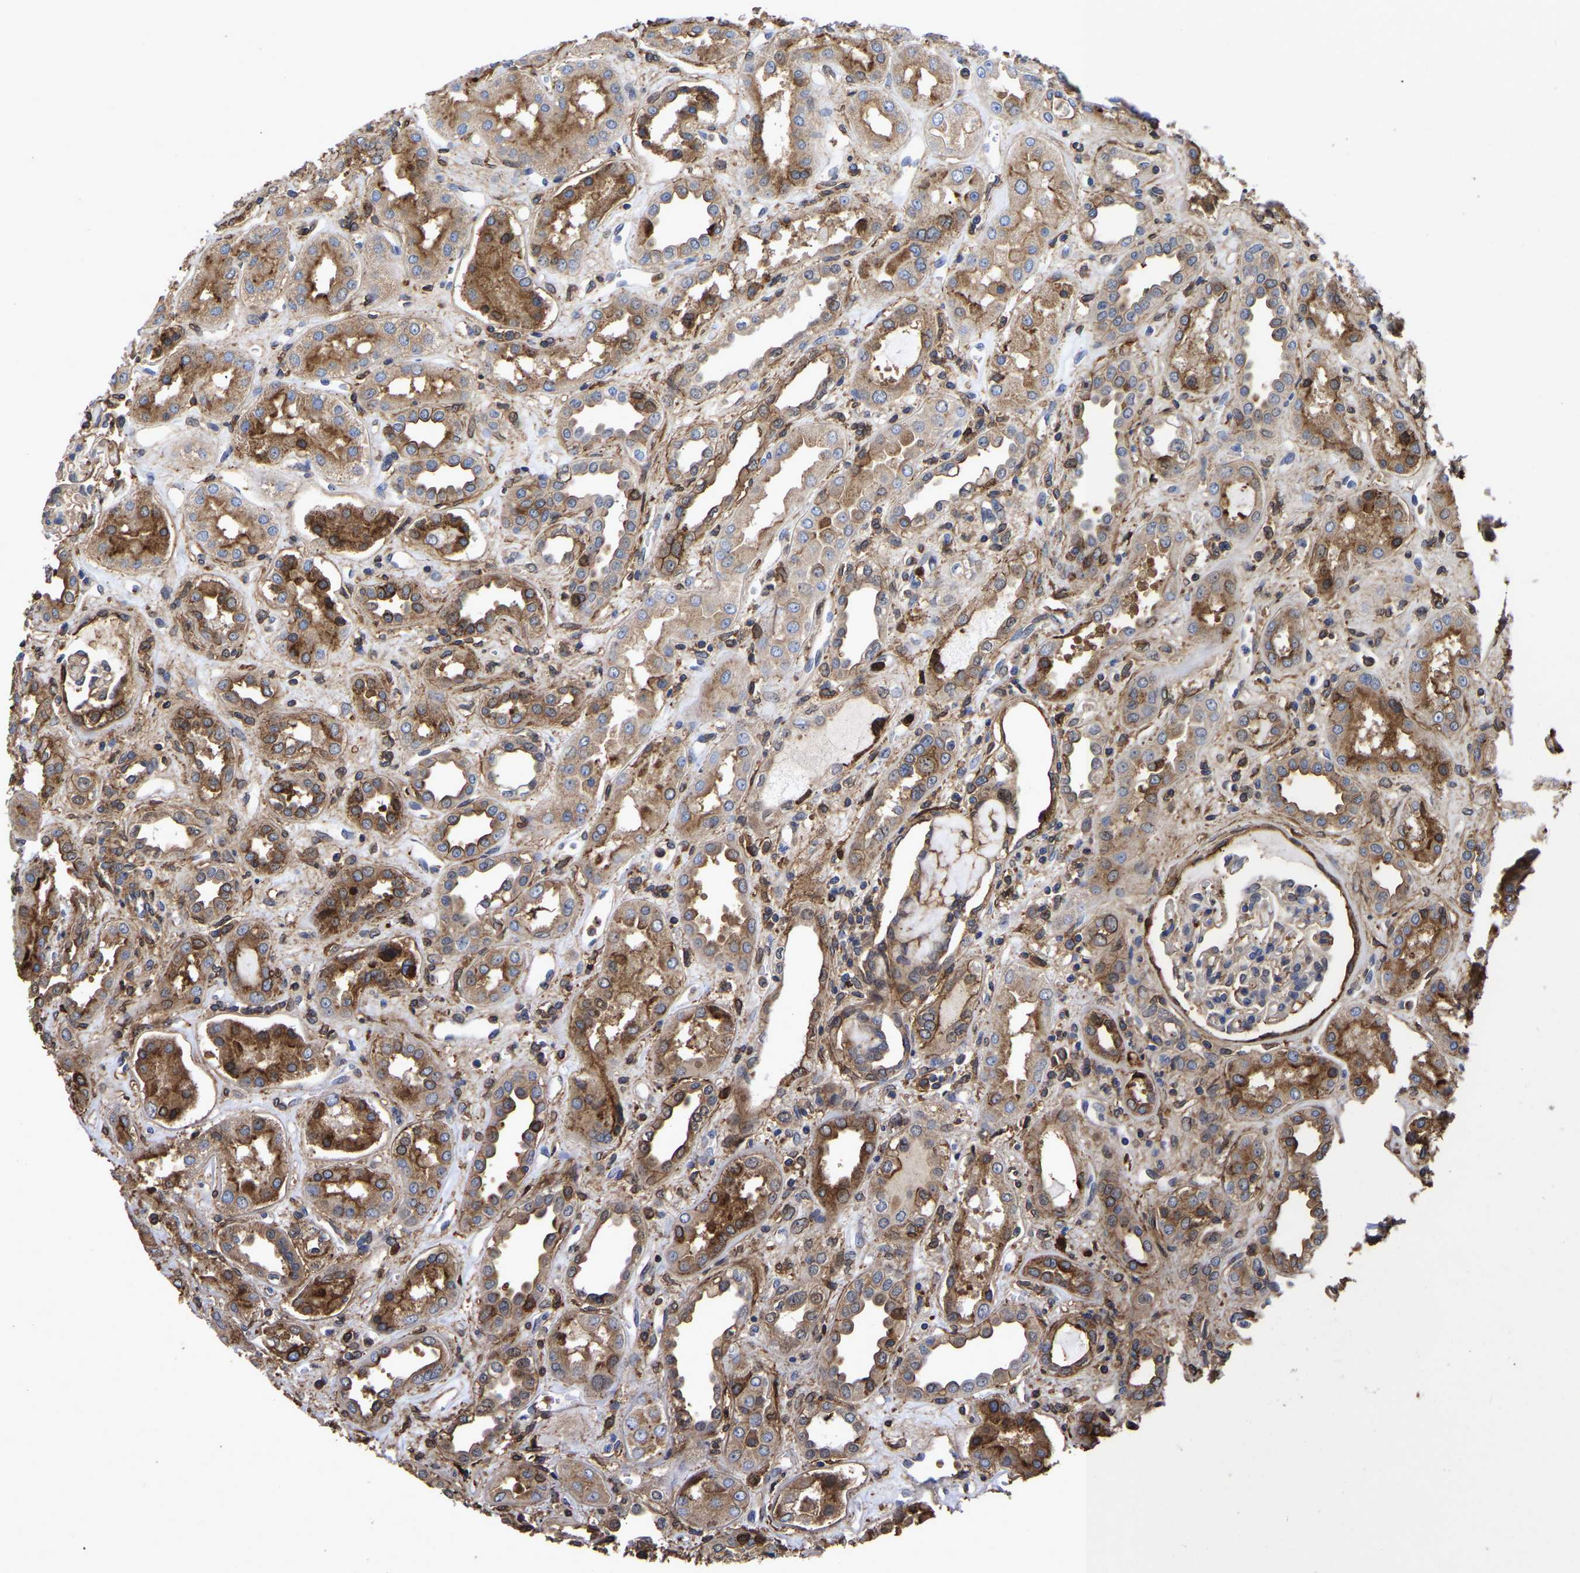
{"staining": {"intensity": "weak", "quantity": "25%-75%", "location": "cytoplasmic/membranous"}, "tissue": "kidney", "cell_type": "Cells in glomeruli", "image_type": "normal", "snomed": [{"axis": "morphology", "description": "Normal tissue, NOS"}, {"axis": "topography", "description": "Kidney"}], "caption": "High-magnification brightfield microscopy of benign kidney stained with DAB (3,3'-diaminobenzidine) (brown) and counterstained with hematoxylin (blue). cells in glomeruli exhibit weak cytoplasmic/membranous staining is appreciated in approximately25%-75% of cells.", "gene": "LIF", "patient": {"sex": "male", "age": 59}}